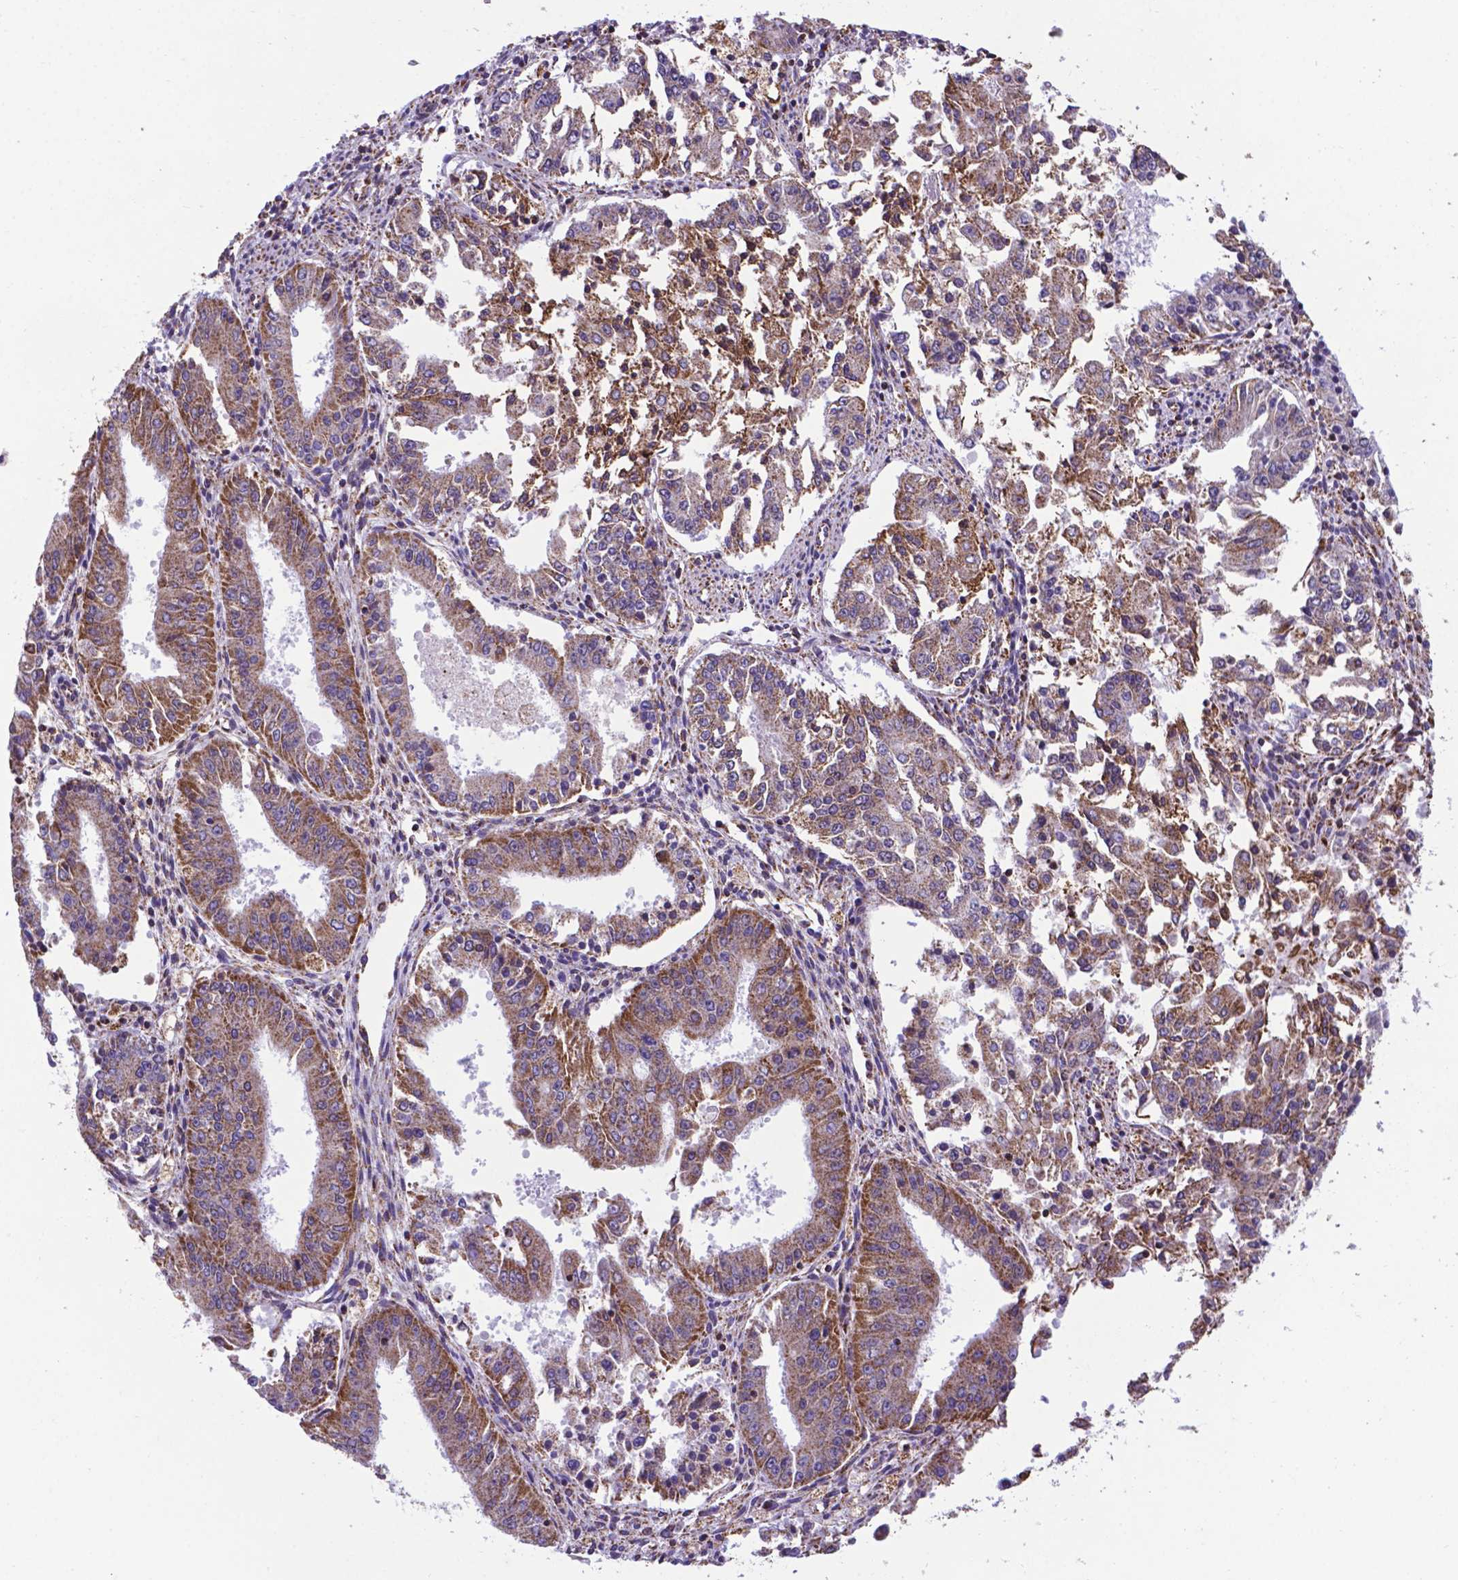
{"staining": {"intensity": "moderate", "quantity": ">75%", "location": "cytoplasmic/membranous"}, "tissue": "ovarian cancer", "cell_type": "Tumor cells", "image_type": "cancer", "snomed": [{"axis": "morphology", "description": "Carcinoma, endometroid"}, {"axis": "topography", "description": "Ovary"}], "caption": "Immunohistochemical staining of human ovarian cancer (endometroid carcinoma) demonstrates moderate cytoplasmic/membranous protein positivity in about >75% of tumor cells.", "gene": "POU3F3", "patient": {"sex": "female", "age": 42}}